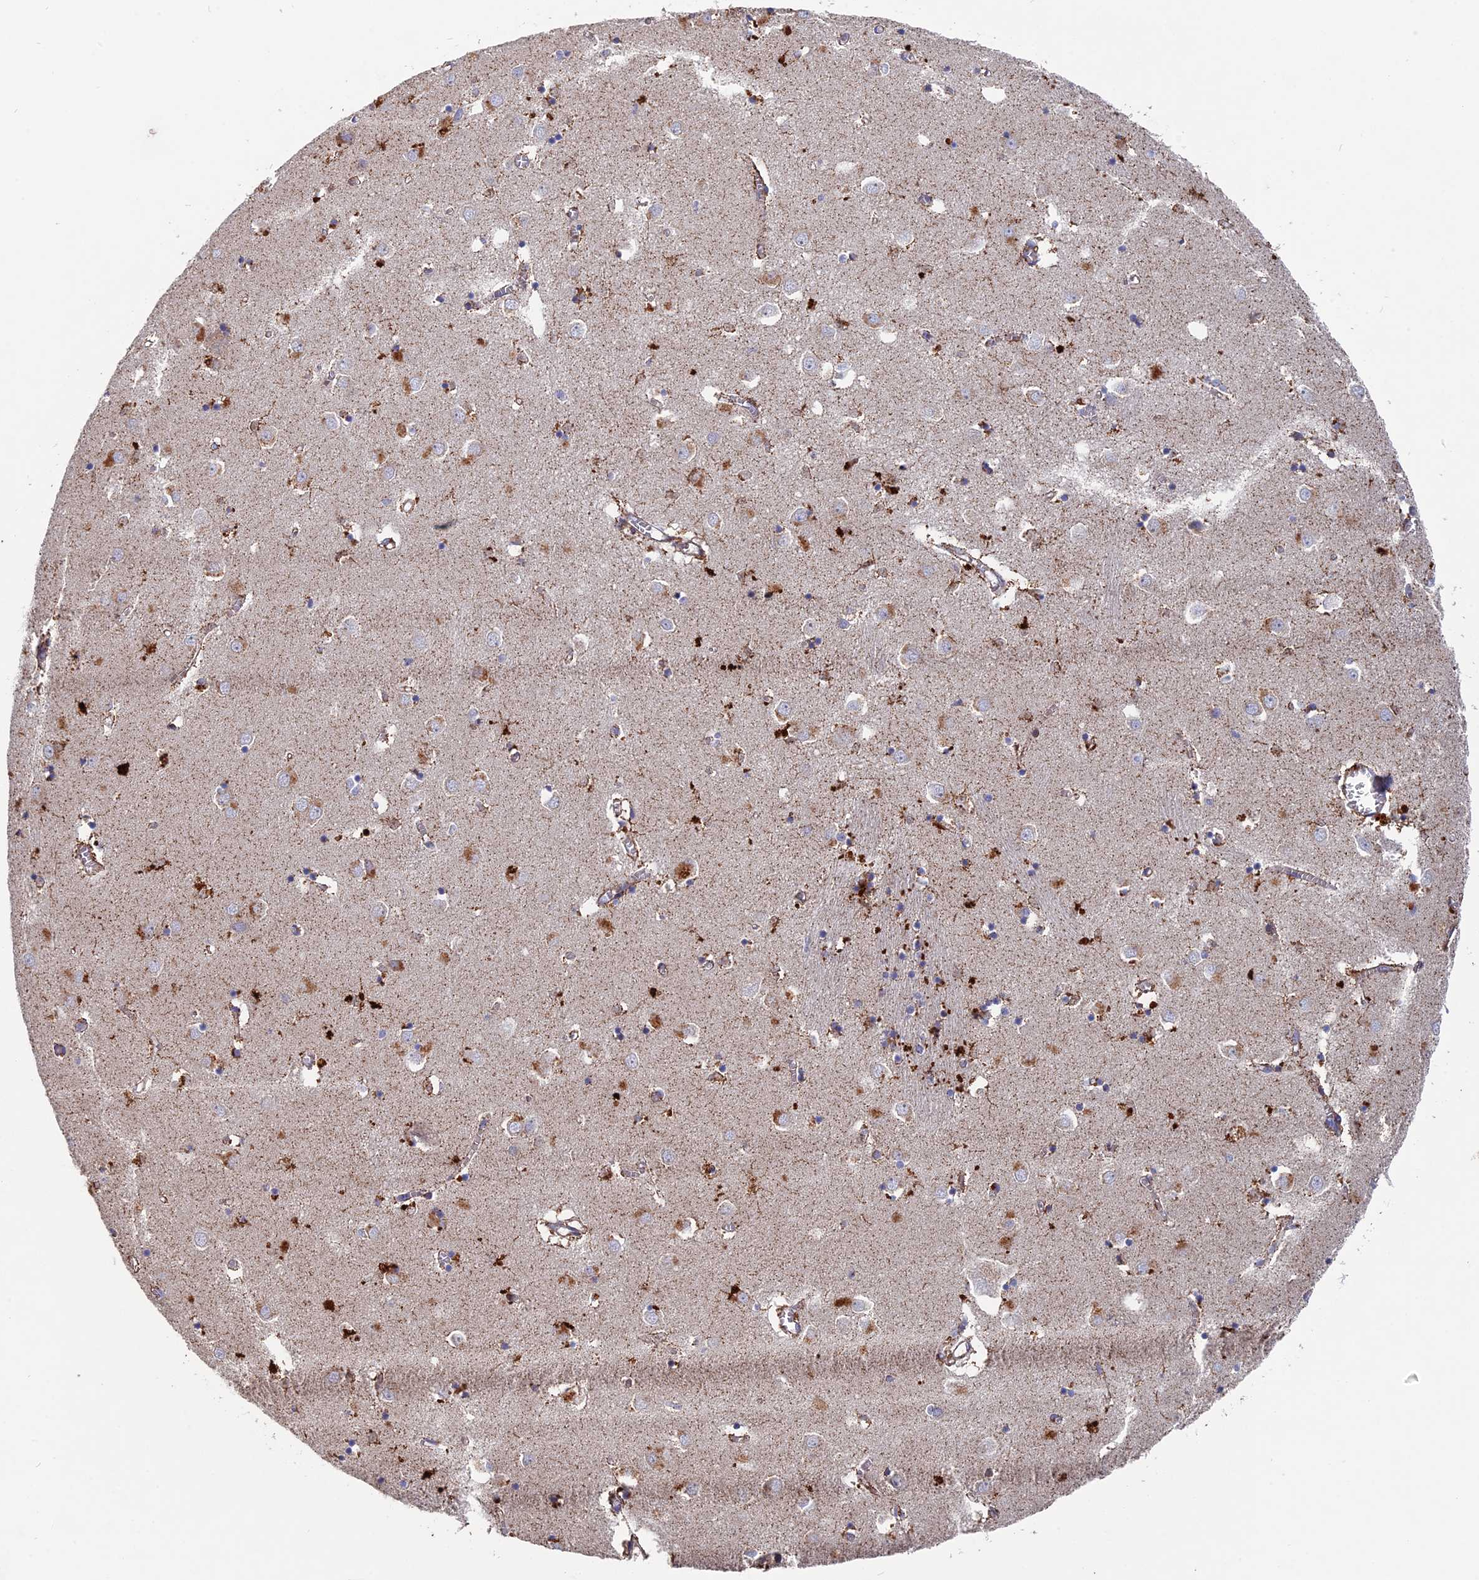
{"staining": {"intensity": "moderate", "quantity": "<25%", "location": "cytoplasmic/membranous"}, "tissue": "caudate", "cell_type": "Glial cells", "image_type": "normal", "snomed": [{"axis": "morphology", "description": "Normal tissue, NOS"}, {"axis": "topography", "description": "Lateral ventricle wall"}], "caption": "This histopathology image demonstrates immunohistochemistry (IHC) staining of normal human caudate, with low moderate cytoplasmic/membranous expression in about <25% of glial cells.", "gene": "TGFA", "patient": {"sex": "male", "age": 70}}